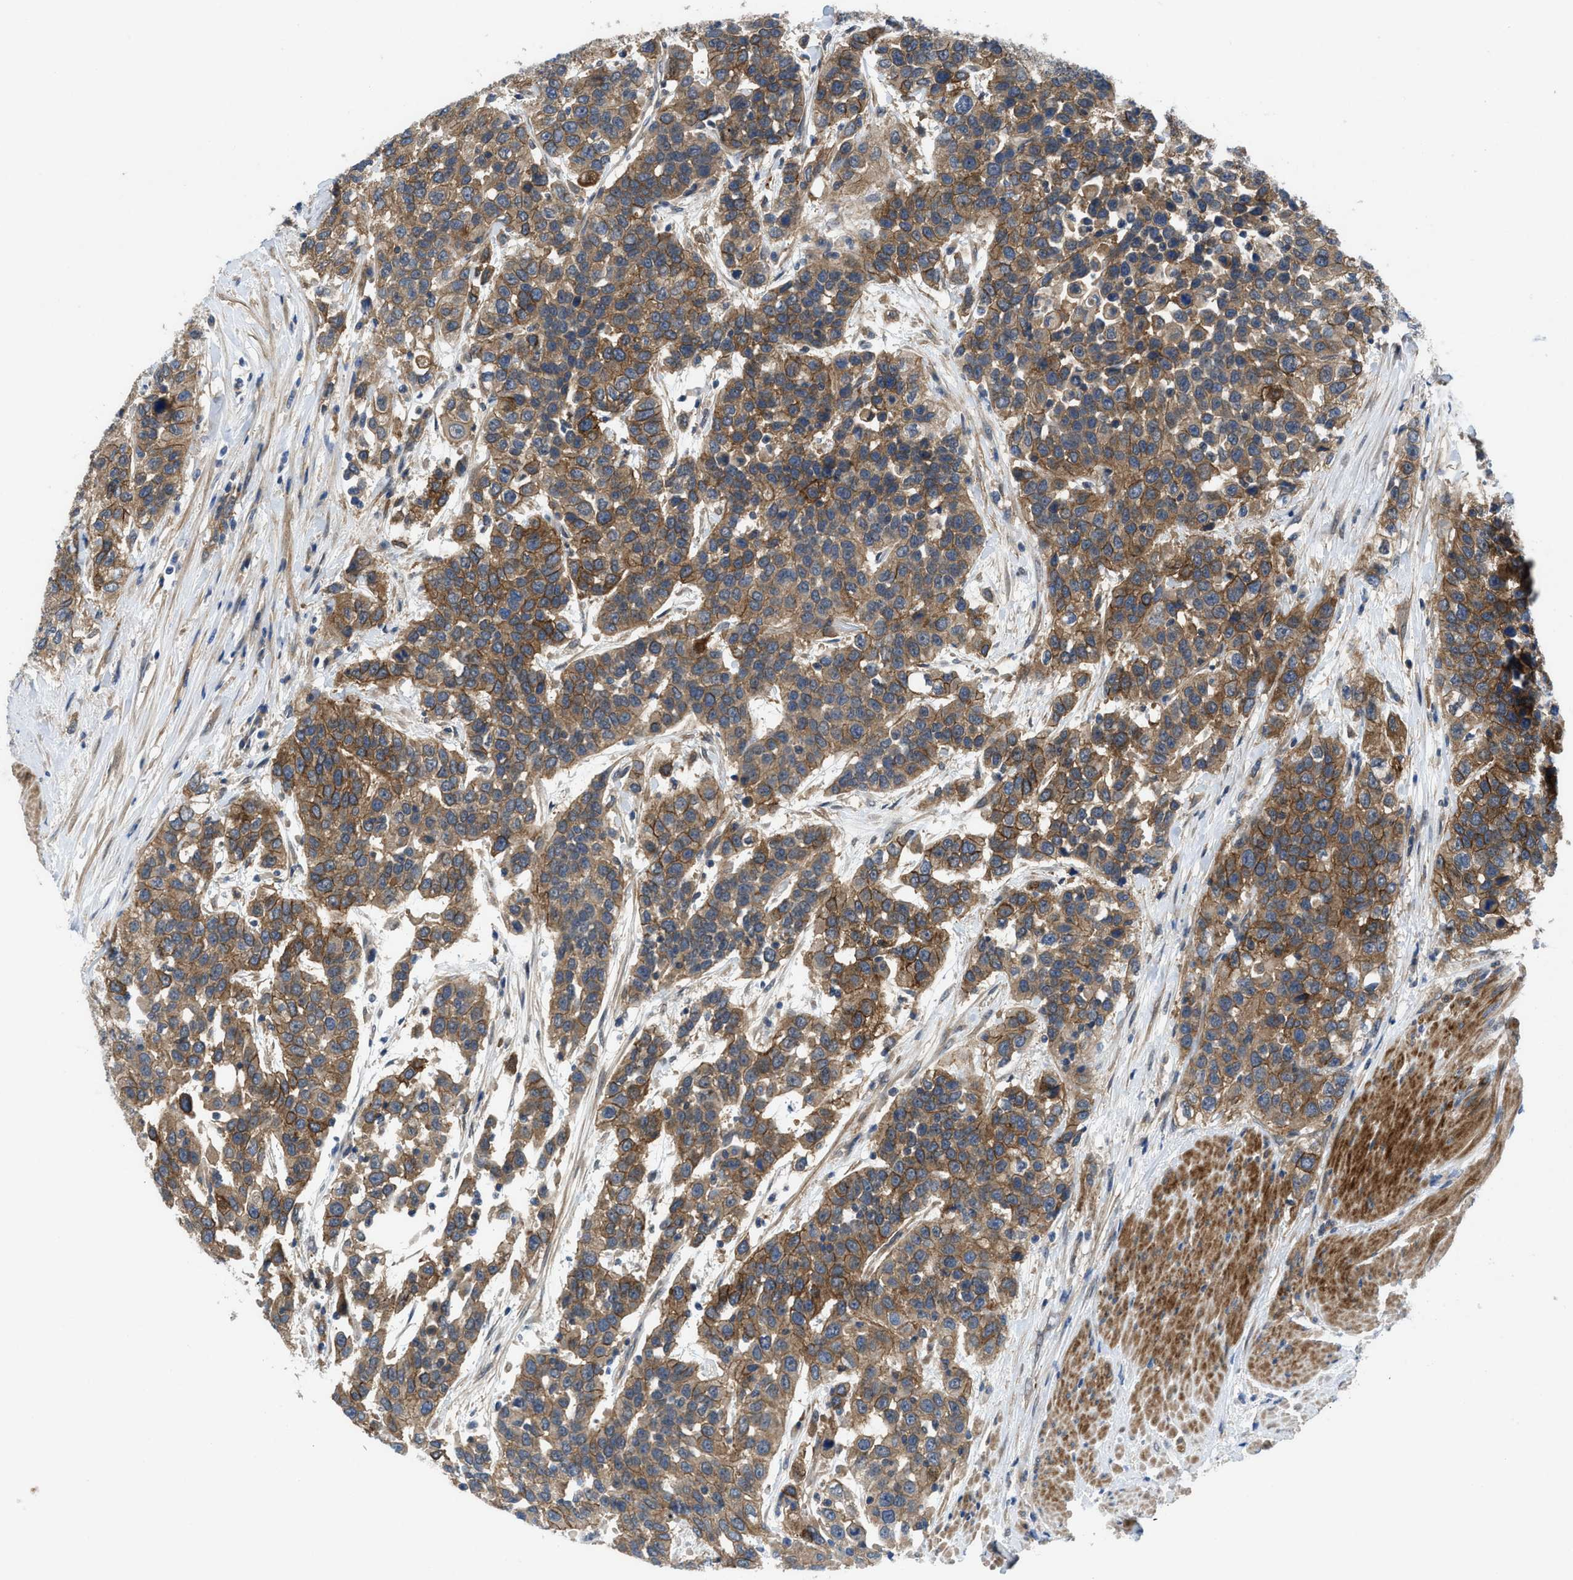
{"staining": {"intensity": "moderate", "quantity": ">75%", "location": "cytoplasmic/membranous"}, "tissue": "urothelial cancer", "cell_type": "Tumor cells", "image_type": "cancer", "snomed": [{"axis": "morphology", "description": "Urothelial carcinoma, High grade"}, {"axis": "topography", "description": "Urinary bladder"}], "caption": "Urothelial cancer stained with a brown dye reveals moderate cytoplasmic/membranous positive staining in about >75% of tumor cells.", "gene": "PANX1", "patient": {"sex": "female", "age": 80}}